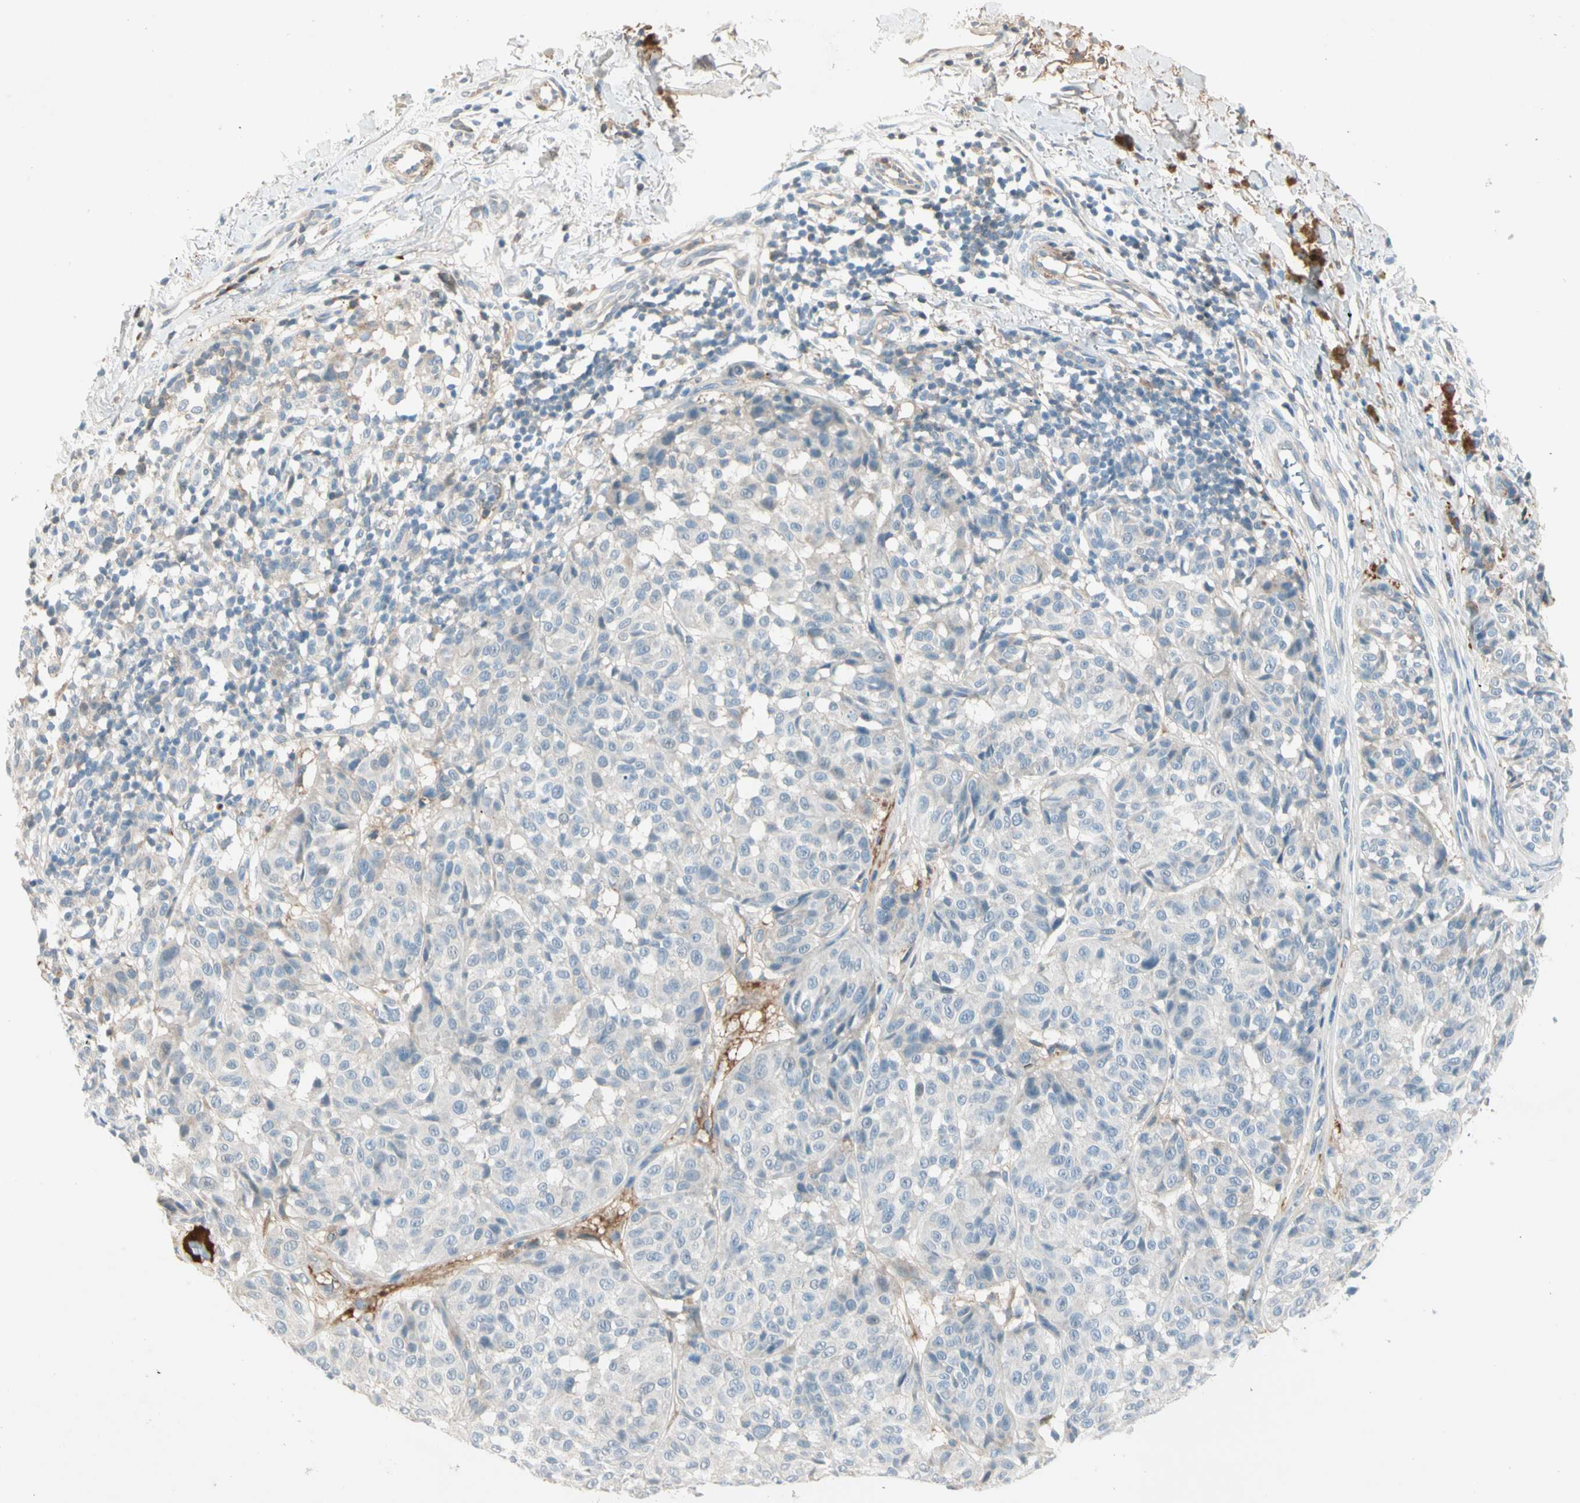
{"staining": {"intensity": "negative", "quantity": "none", "location": "none"}, "tissue": "melanoma", "cell_type": "Tumor cells", "image_type": "cancer", "snomed": [{"axis": "morphology", "description": "Malignant melanoma, NOS"}, {"axis": "topography", "description": "Skin"}], "caption": "Immunohistochemistry (IHC) micrograph of human malignant melanoma stained for a protein (brown), which displays no positivity in tumor cells.", "gene": "SERPIND1", "patient": {"sex": "female", "age": 46}}